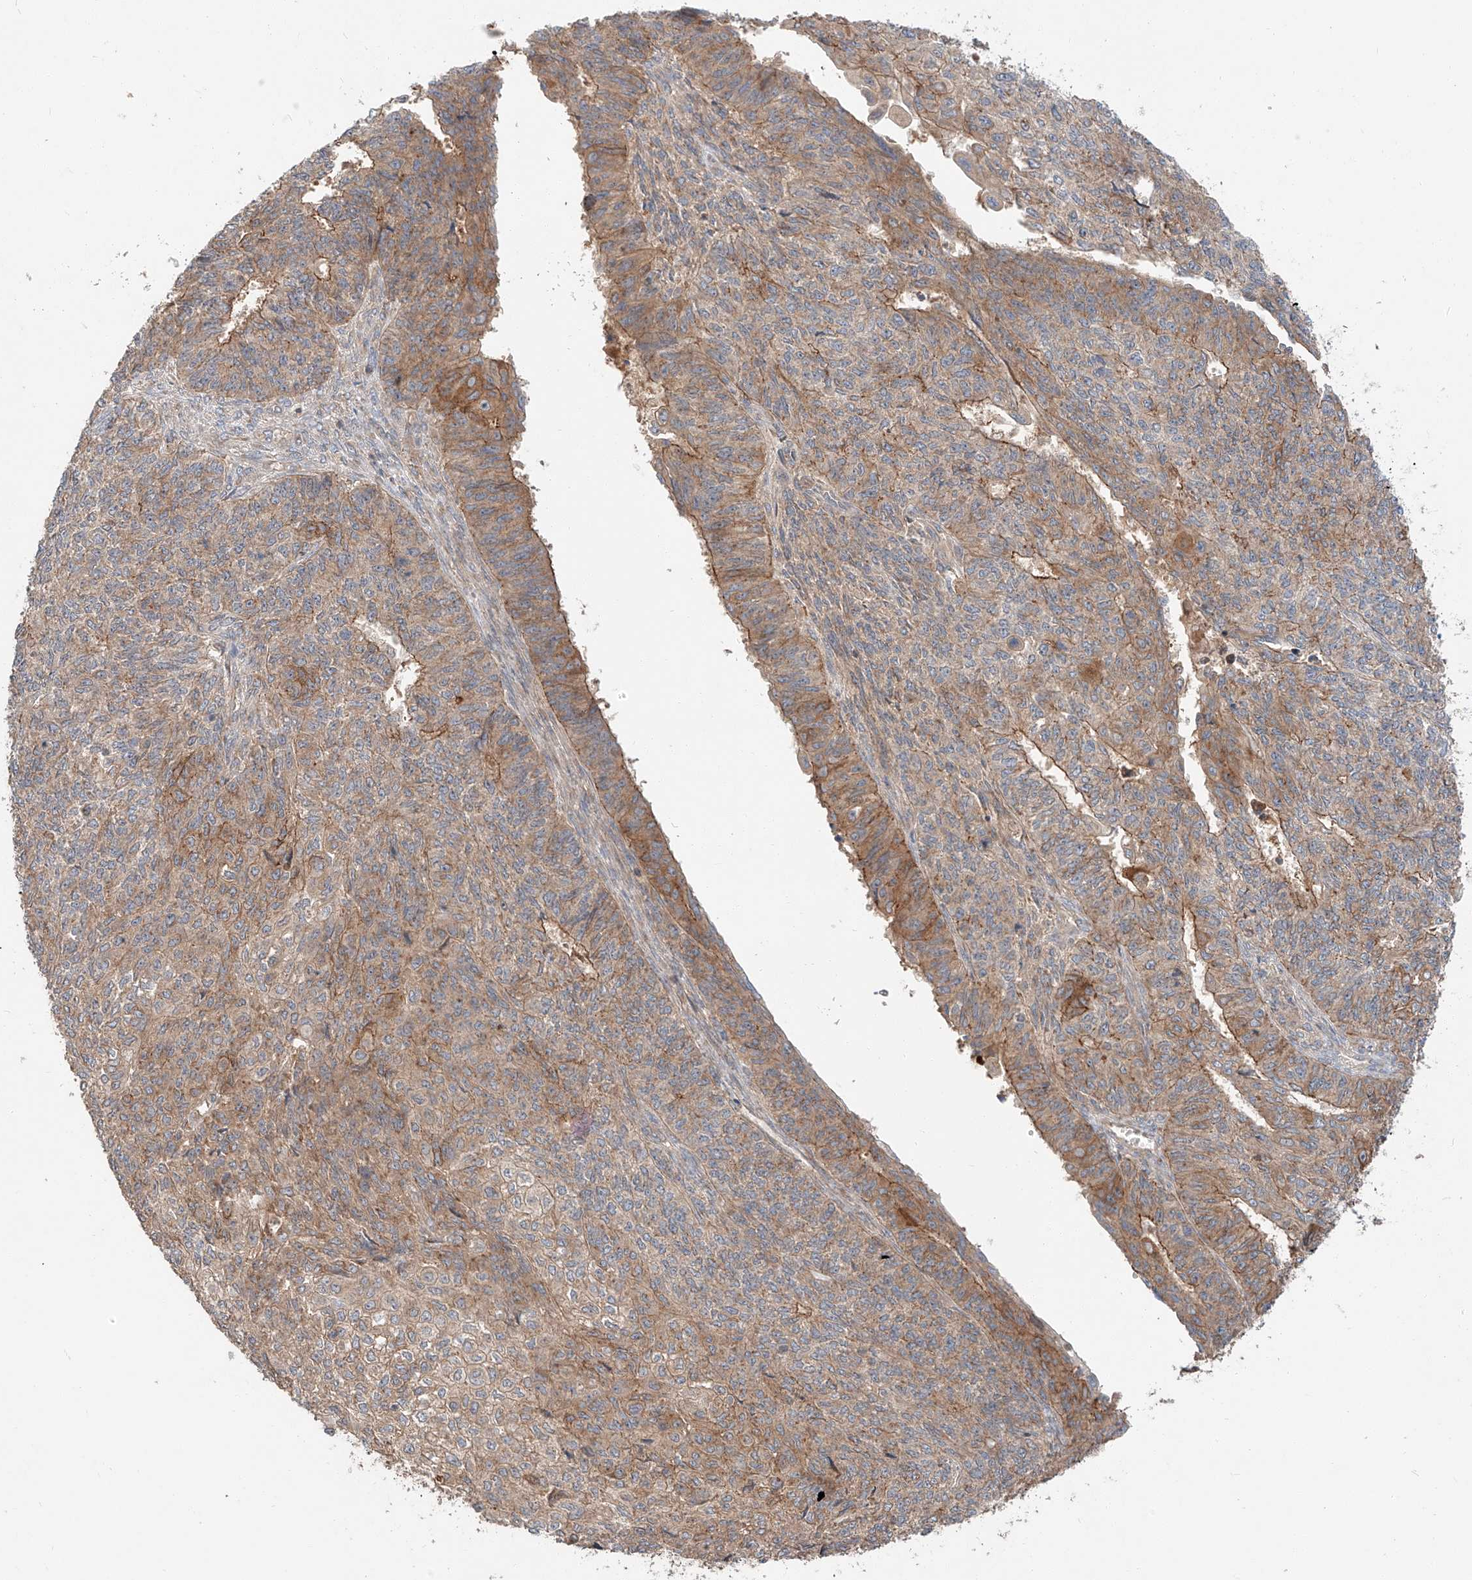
{"staining": {"intensity": "moderate", "quantity": ">75%", "location": "cytoplasmic/membranous"}, "tissue": "endometrial cancer", "cell_type": "Tumor cells", "image_type": "cancer", "snomed": [{"axis": "morphology", "description": "Adenocarcinoma, NOS"}, {"axis": "topography", "description": "Endometrium"}], "caption": "Immunohistochemical staining of human adenocarcinoma (endometrial) displays moderate cytoplasmic/membranous protein positivity in approximately >75% of tumor cells.", "gene": "XPNPEP1", "patient": {"sex": "female", "age": 32}}